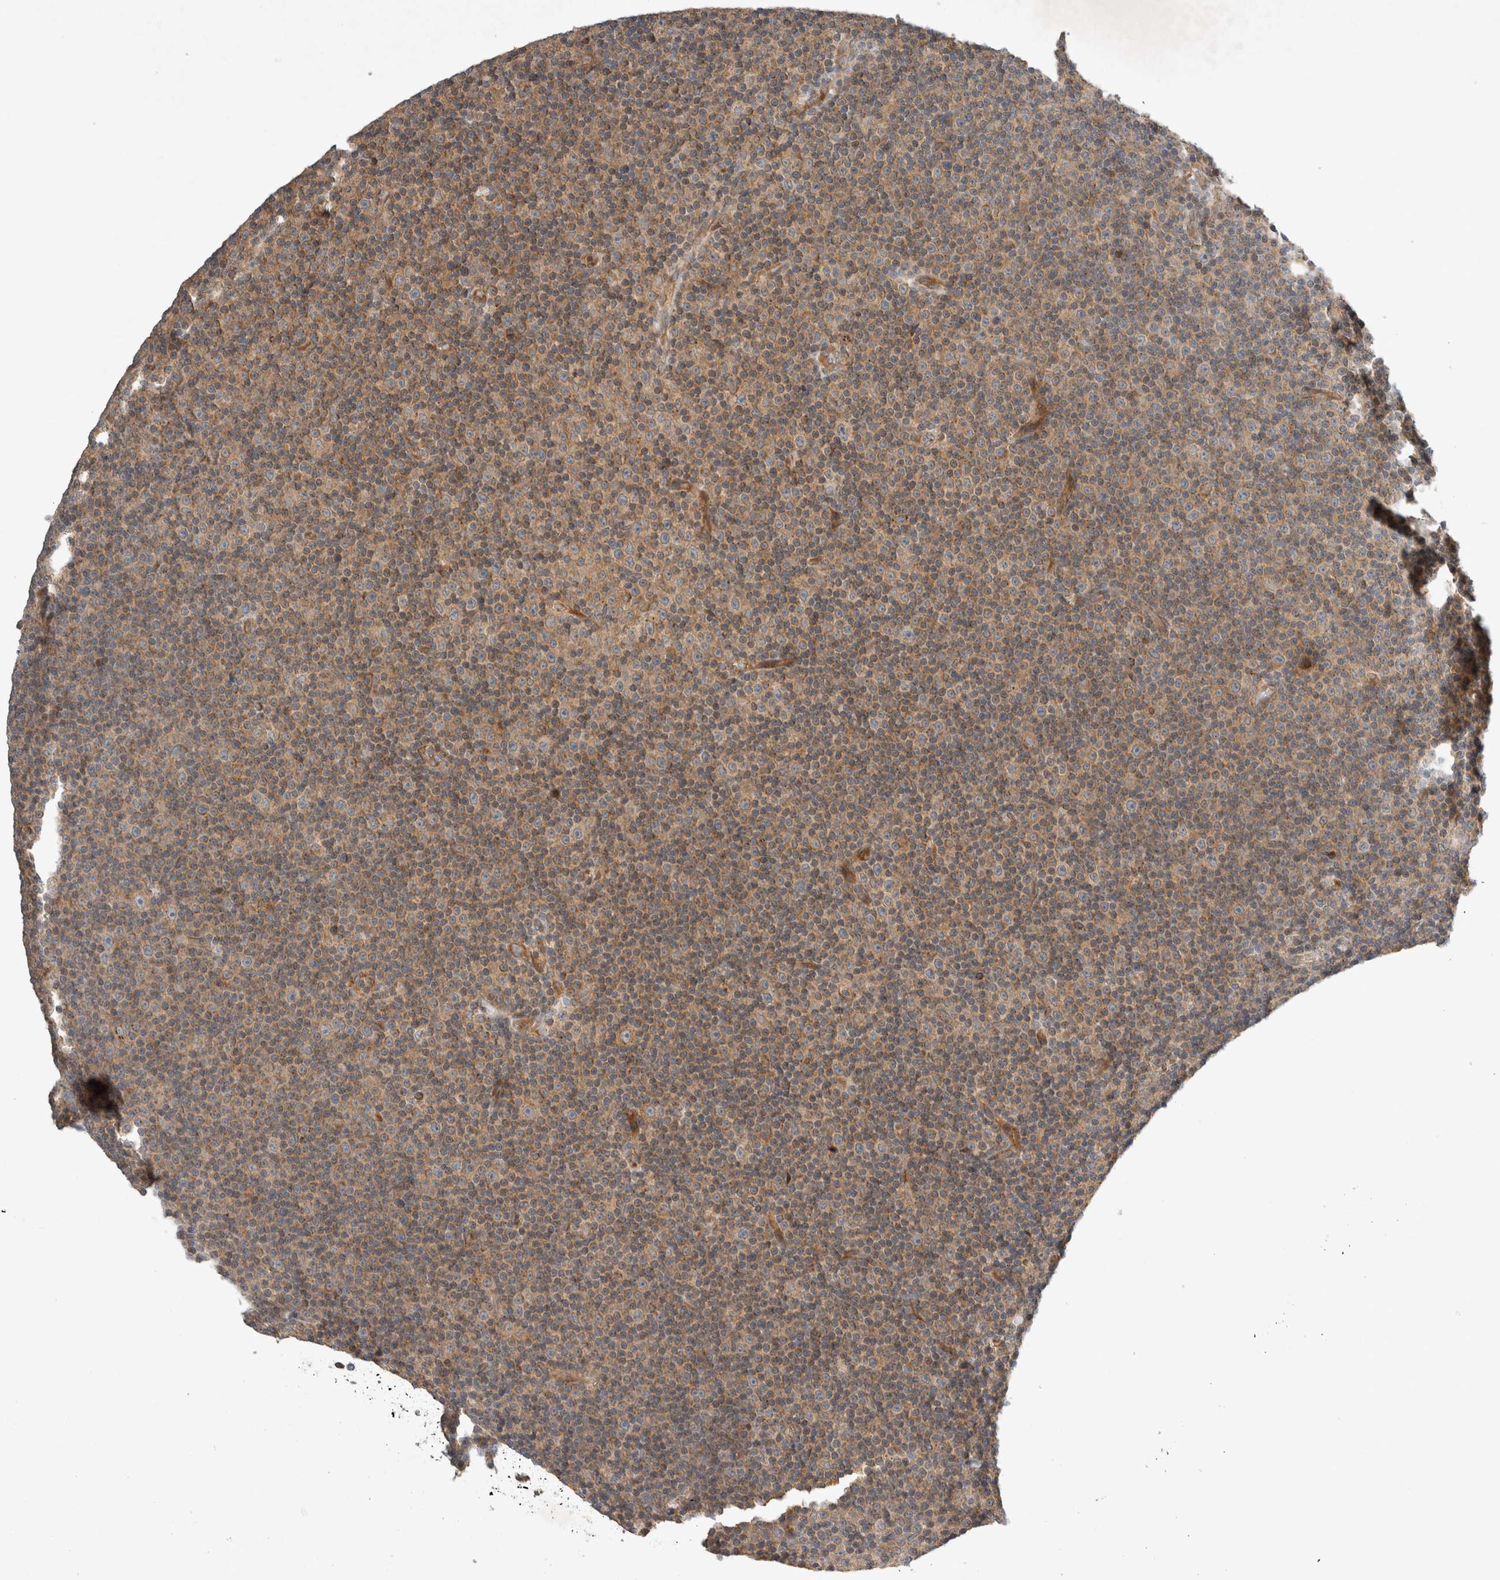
{"staining": {"intensity": "weak", "quantity": ">75%", "location": "cytoplasmic/membranous"}, "tissue": "lymphoma", "cell_type": "Tumor cells", "image_type": "cancer", "snomed": [{"axis": "morphology", "description": "Malignant lymphoma, non-Hodgkin's type, Low grade"}, {"axis": "topography", "description": "Lymph node"}], "caption": "A brown stain labels weak cytoplasmic/membranous staining of a protein in human low-grade malignant lymphoma, non-Hodgkin's type tumor cells.", "gene": "ARMC9", "patient": {"sex": "female", "age": 67}}